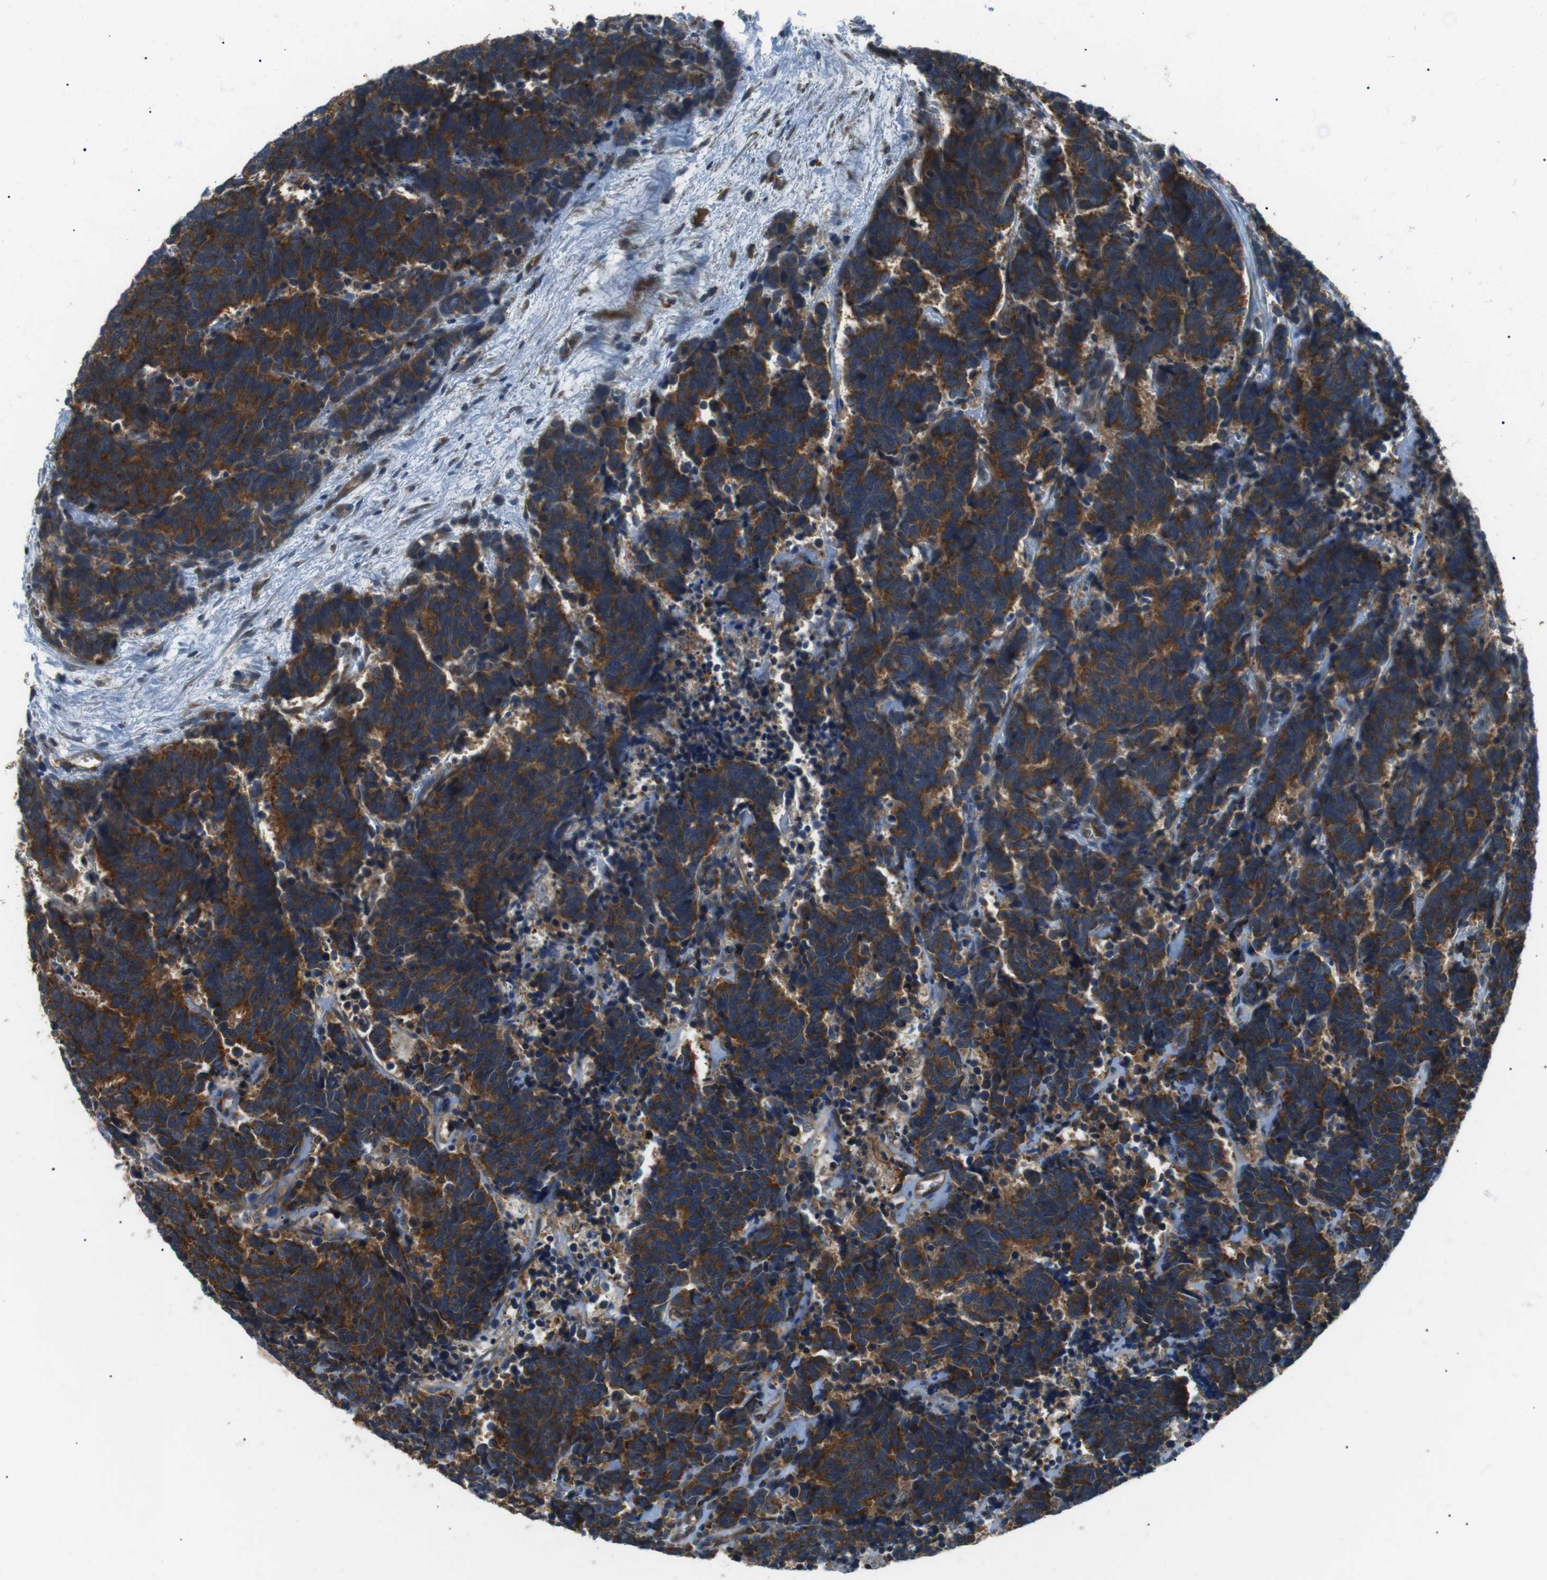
{"staining": {"intensity": "strong", "quantity": ">75%", "location": "cytoplasmic/membranous"}, "tissue": "carcinoid", "cell_type": "Tumor cells", "image_type": "cancer", "snomed": [{"axis": "morphology", "description": "Carcinoma, NOS"}, {"axis": "morphology", "description": "Carcinoid, malignant, NOS"}, {"axis": "topography", "description": "Urinary bladder"}], "caption": "Immunohistochemistry (IHC) of human carcinoid (malignant) reveals high levels of strong cytoplasmic/membranous staining in about >75% of tumor cells.", "gene": "GPR161", "patient": {"sex": "male", "age": 57}}